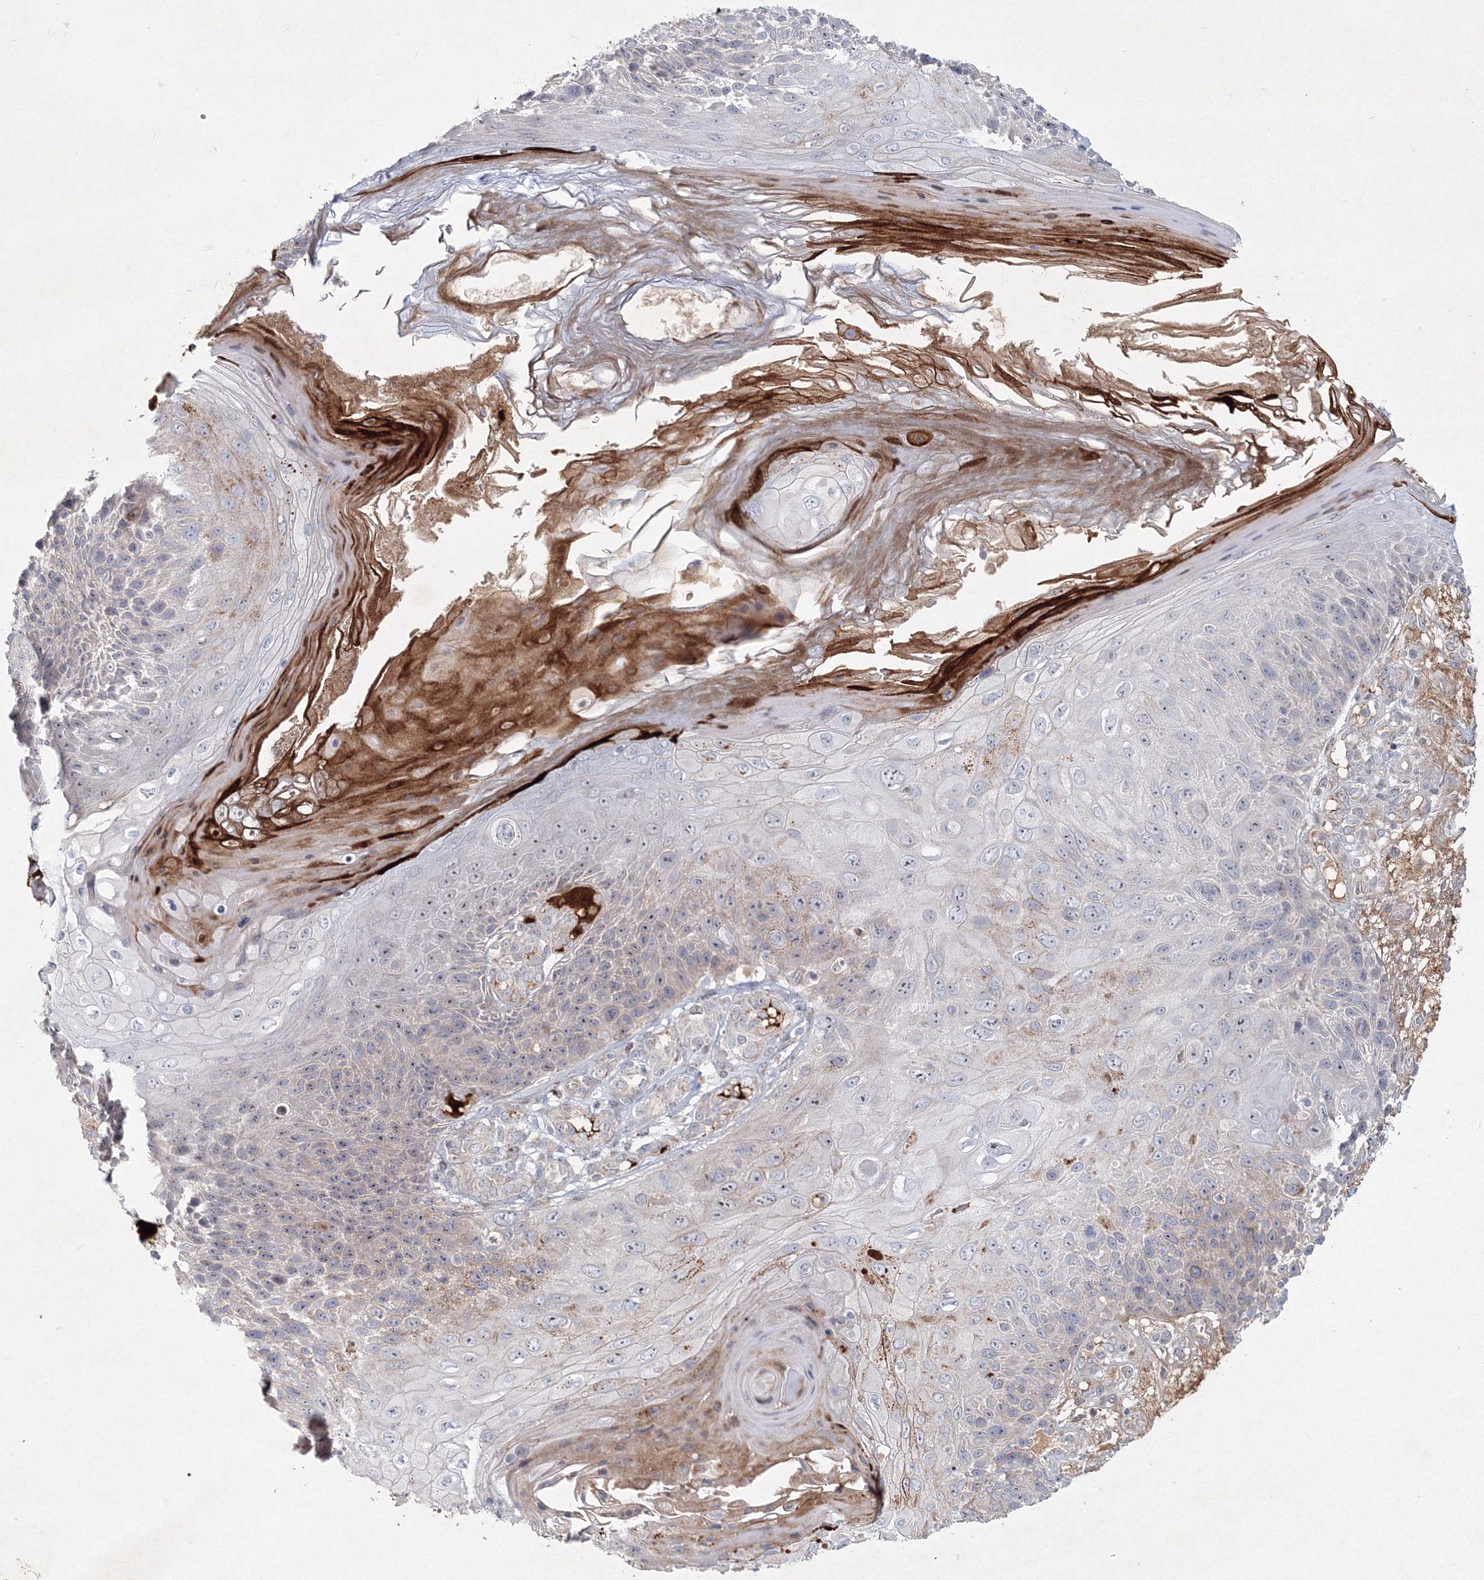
{"staining": {"intensity": "weak", "quantity": "<25%", "location": "cytoplasmic/membranous"}, "tissue": "skin cancer", "cell_type": "Tumor cells", "image_type": "cancer", "snomed": [{"axis": "morphology", "description": "Squamous cell carcinoma, NOS"}, {"axis": "topography", "description": "Skin"}], "caption": "Tumor cells are negative for protein expression in human skin cancer (squamous cell carcinoma).", "gene": "WDR49", "patient": {"sex": "female", "age": 88}}